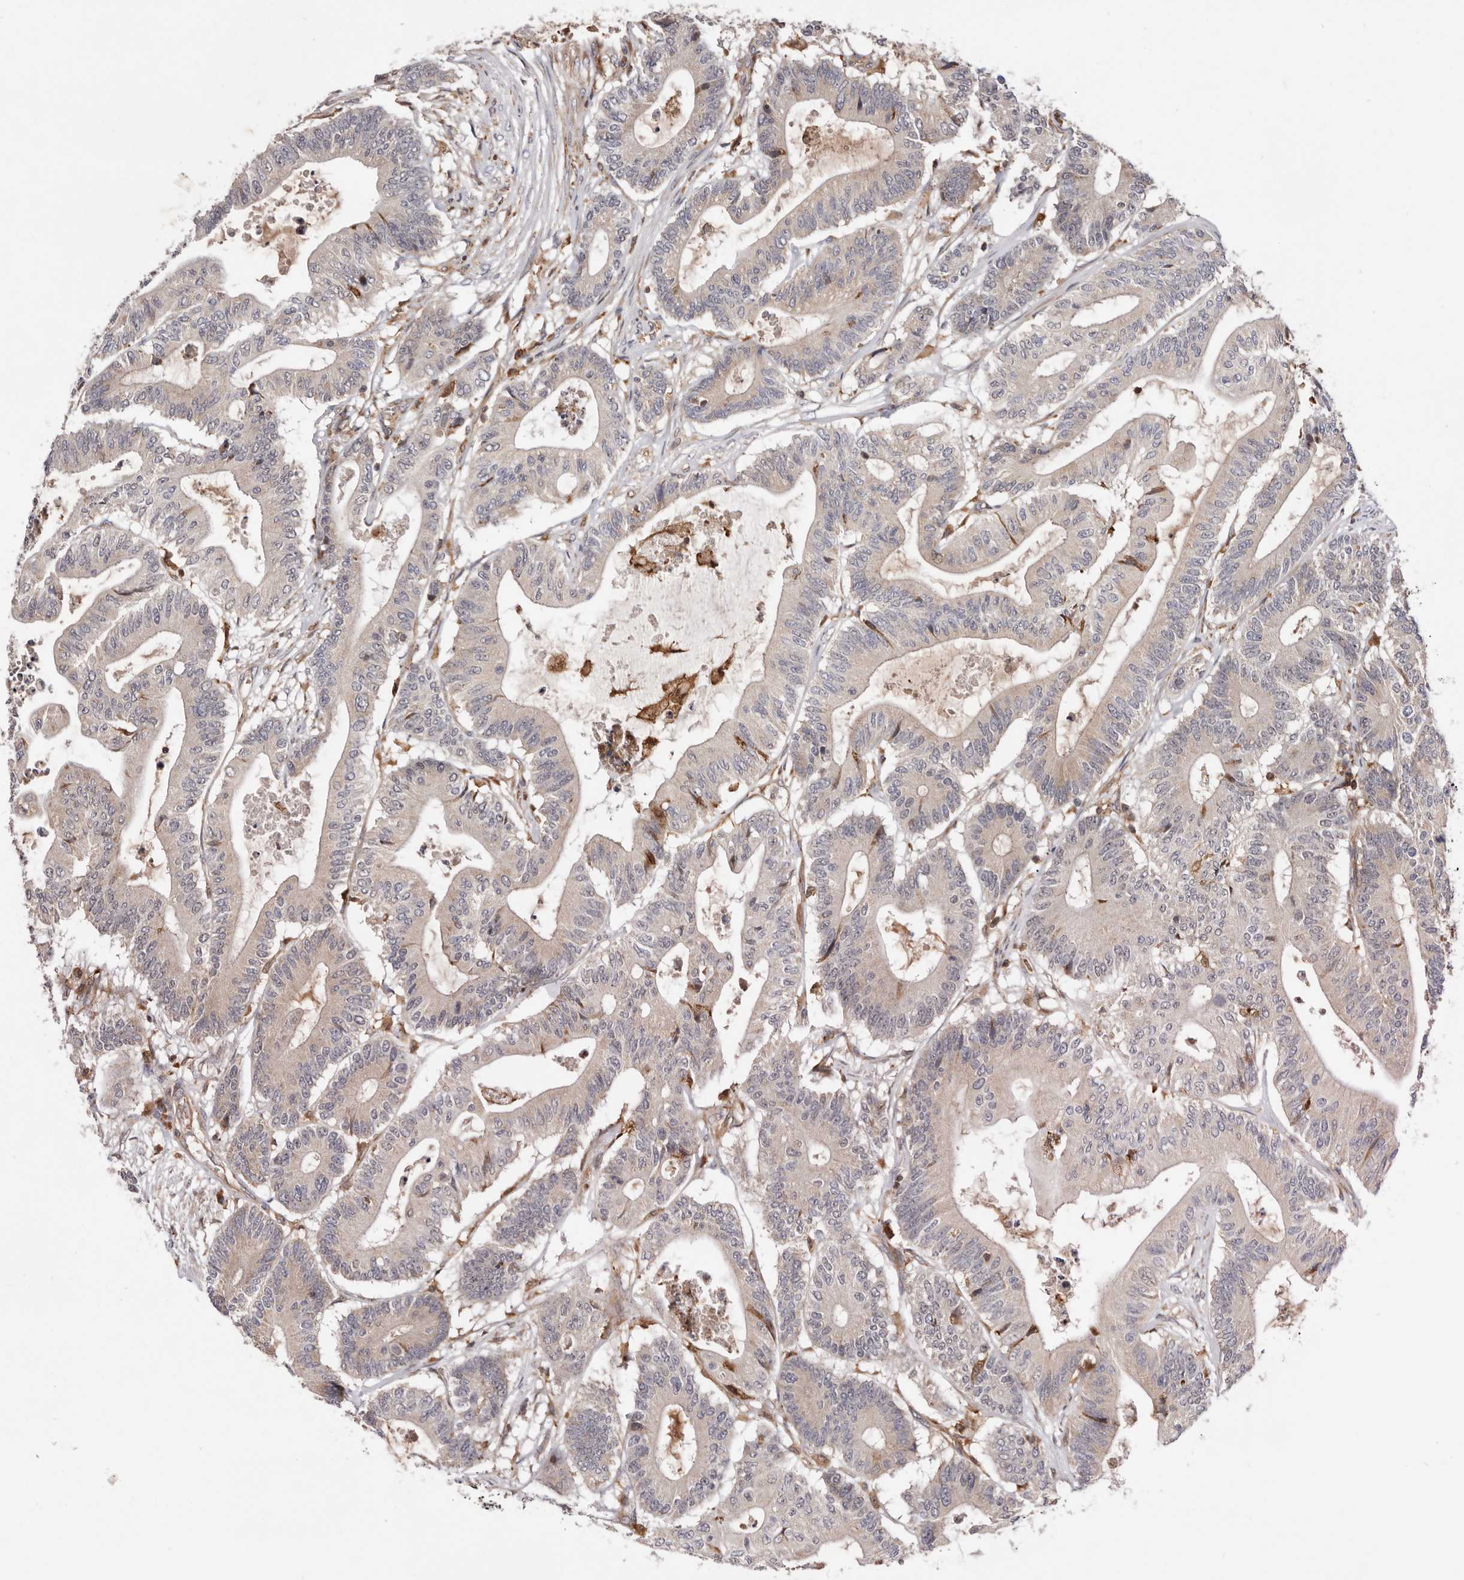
{"staining": {"intensity": "negative", "quantity": "none", "location": "none"}, "tissue": "colorectal cancer", "cell_type": "Tumor cells", "image_type": "cancer", "snomed": [{"axis": "morphology", "description": "Adenocarcinoma, NOS"}, {"axis": "topography", "description": "Colon"}], "caption": "A high-resolution micrograph shows IHC staining of colorectal adenocarcinoma, which demonstrates no significant expression in tumor cells.", "gene": "RNF213", "patient": {"sex": "female", "age": 84}}